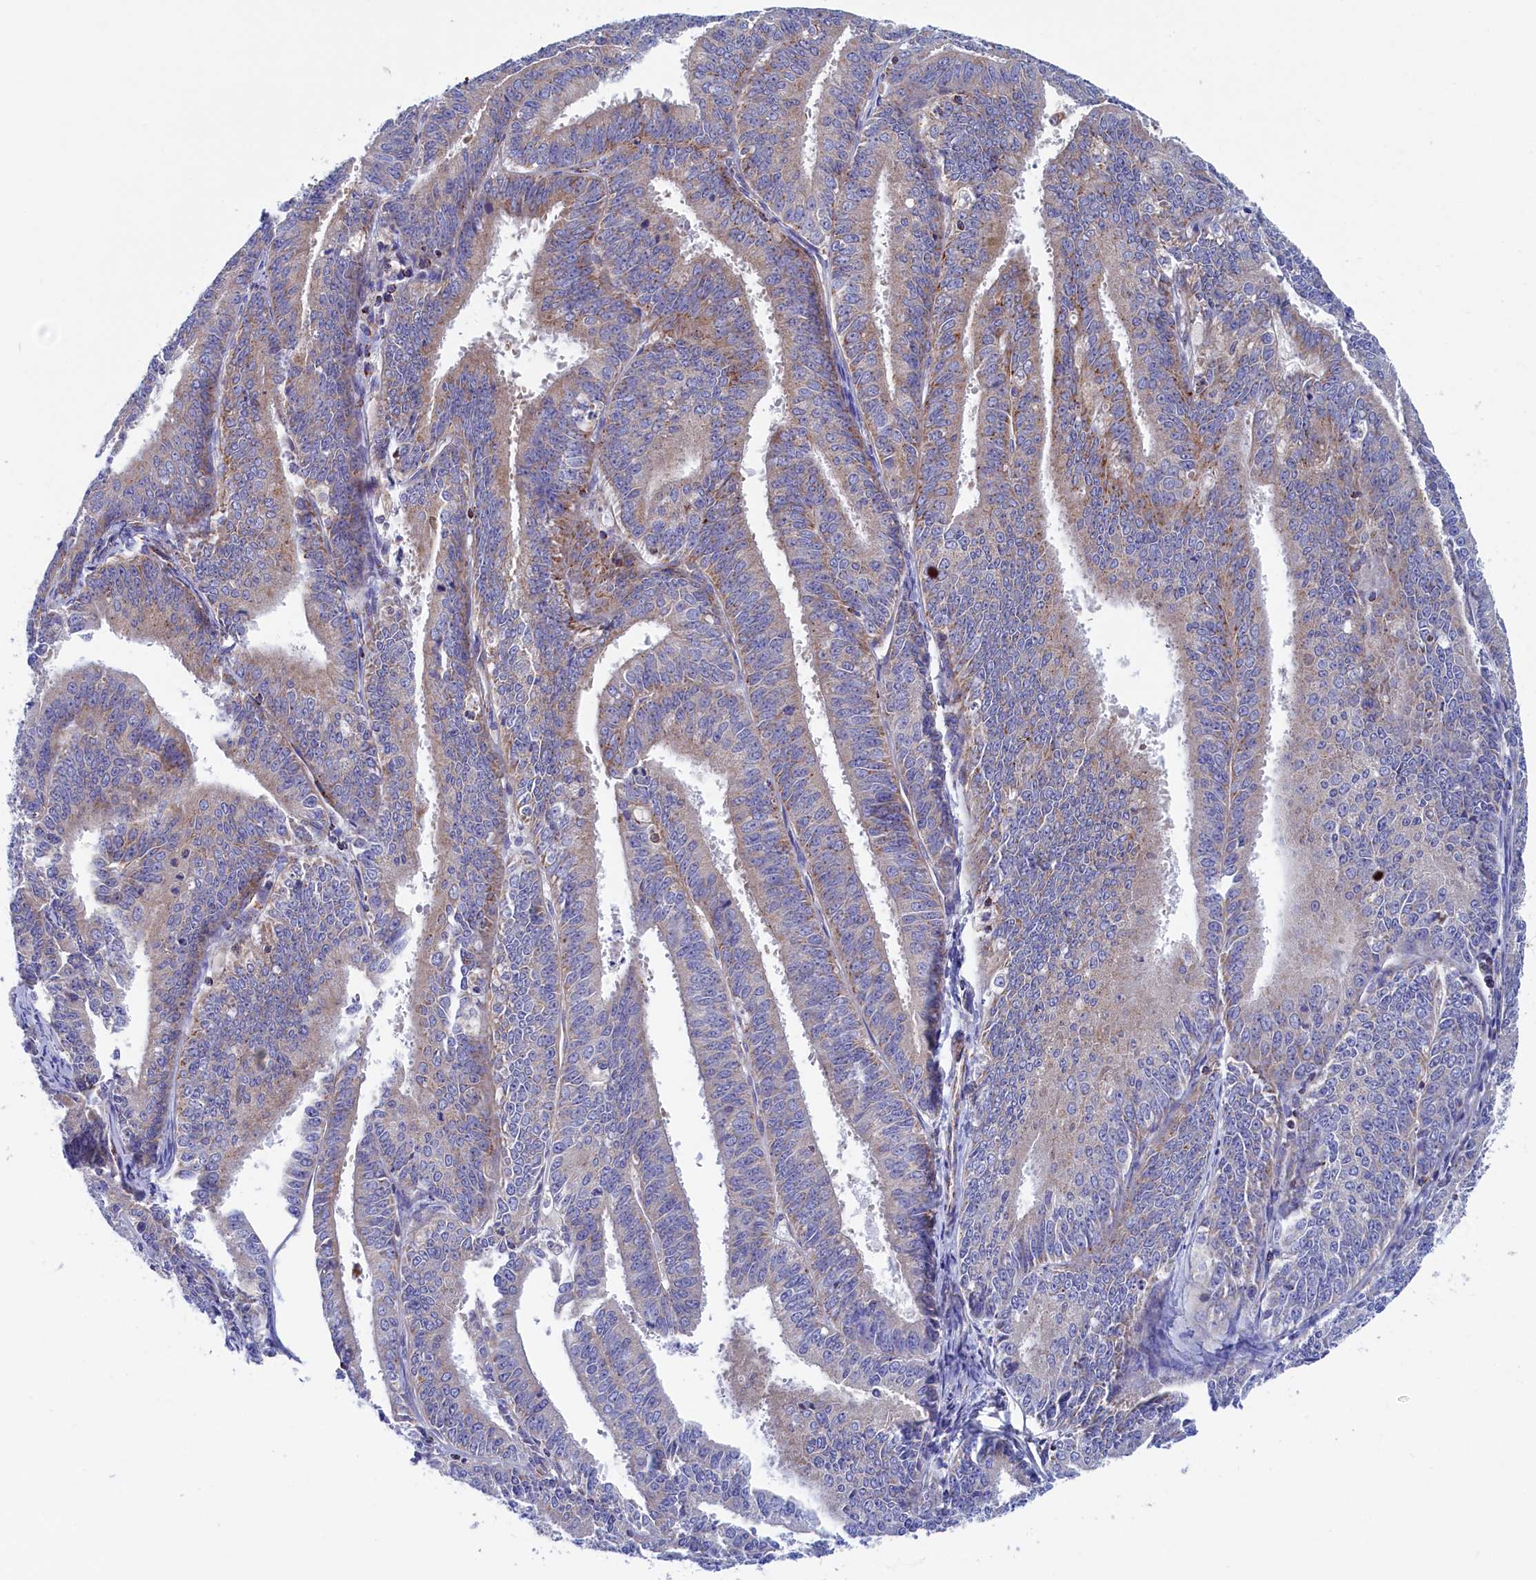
{"staining": {"intensity": "moderate", "quantity": "<25%", "location": "cytoplasmic/membranous"}, "tissue": "endometrial cancer", "cell_type": "Tumor cells", "image_type": "cancer", "snomed": [{"axis": "morphology", "description": "Adenocarcinoma, NOS"}, {"axis": "topography", "description": "Endometrium"}], "caption": "Human endometrial cancer stained with a brown dye displays moderate cytoplasmic/membranous positive staining in approximately <25% of tumor cells.", "gene": "WDR83", "patient": {"sex": "female", "age": 73}}